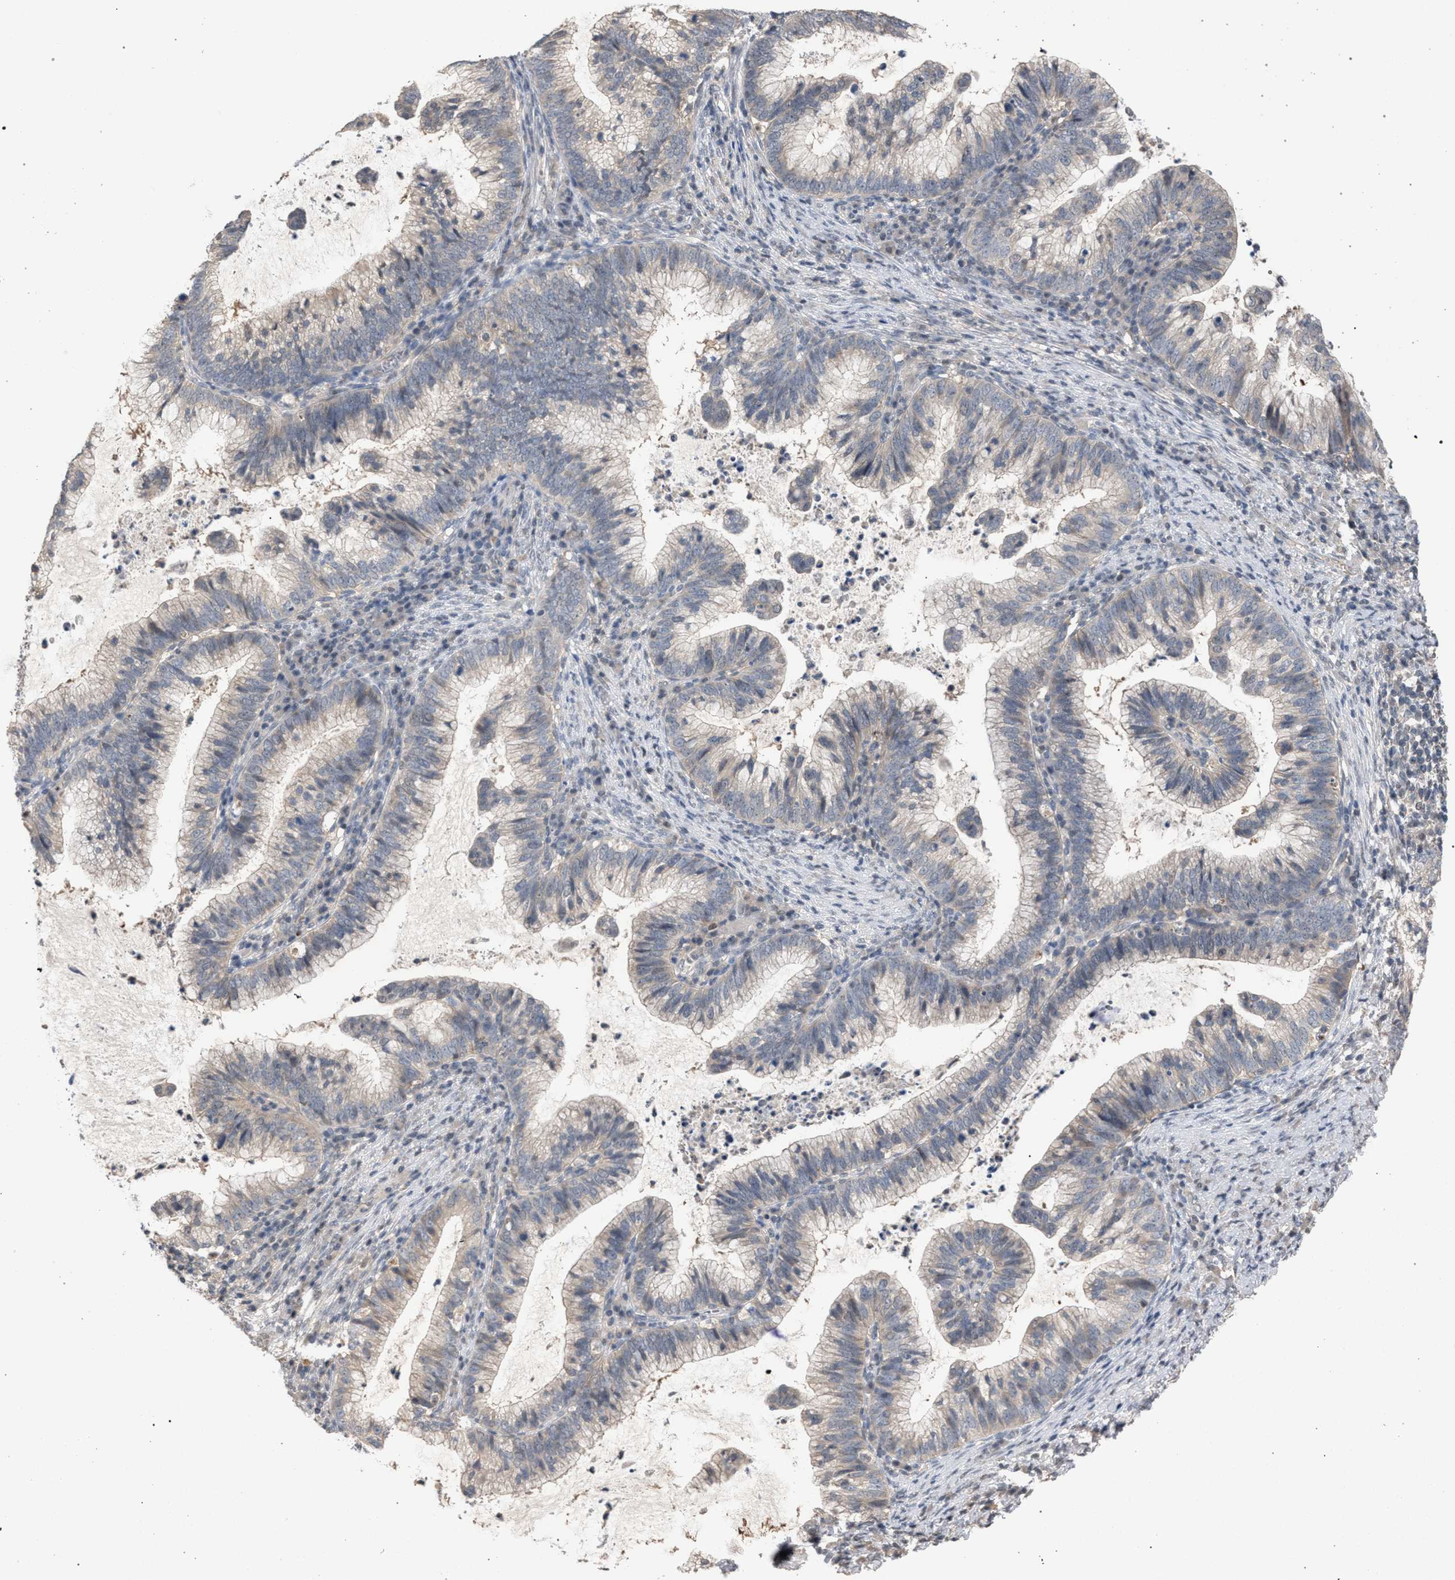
{"staining": {"intensity": "weak", "quantity": "<25%", "location": "cytoplasmic/membranous"}, "tissue": "cervical cancer", "cell_type": "Tumor cells", "image_type": "cancer", "snomed": [{"axis": "morphology", "description": "Adenocarcinoma, NOS"}, {"axis": "topography", "description": "Cervix"}], "caption": "Cervical cancer (adenocarcinoma) was stained to show a protein in brown. There is no significant expression in tumor cells. Nuclei are stained in blue.", "gene": "TECPR1", "patient": {"sex": "female", "age": 36}}